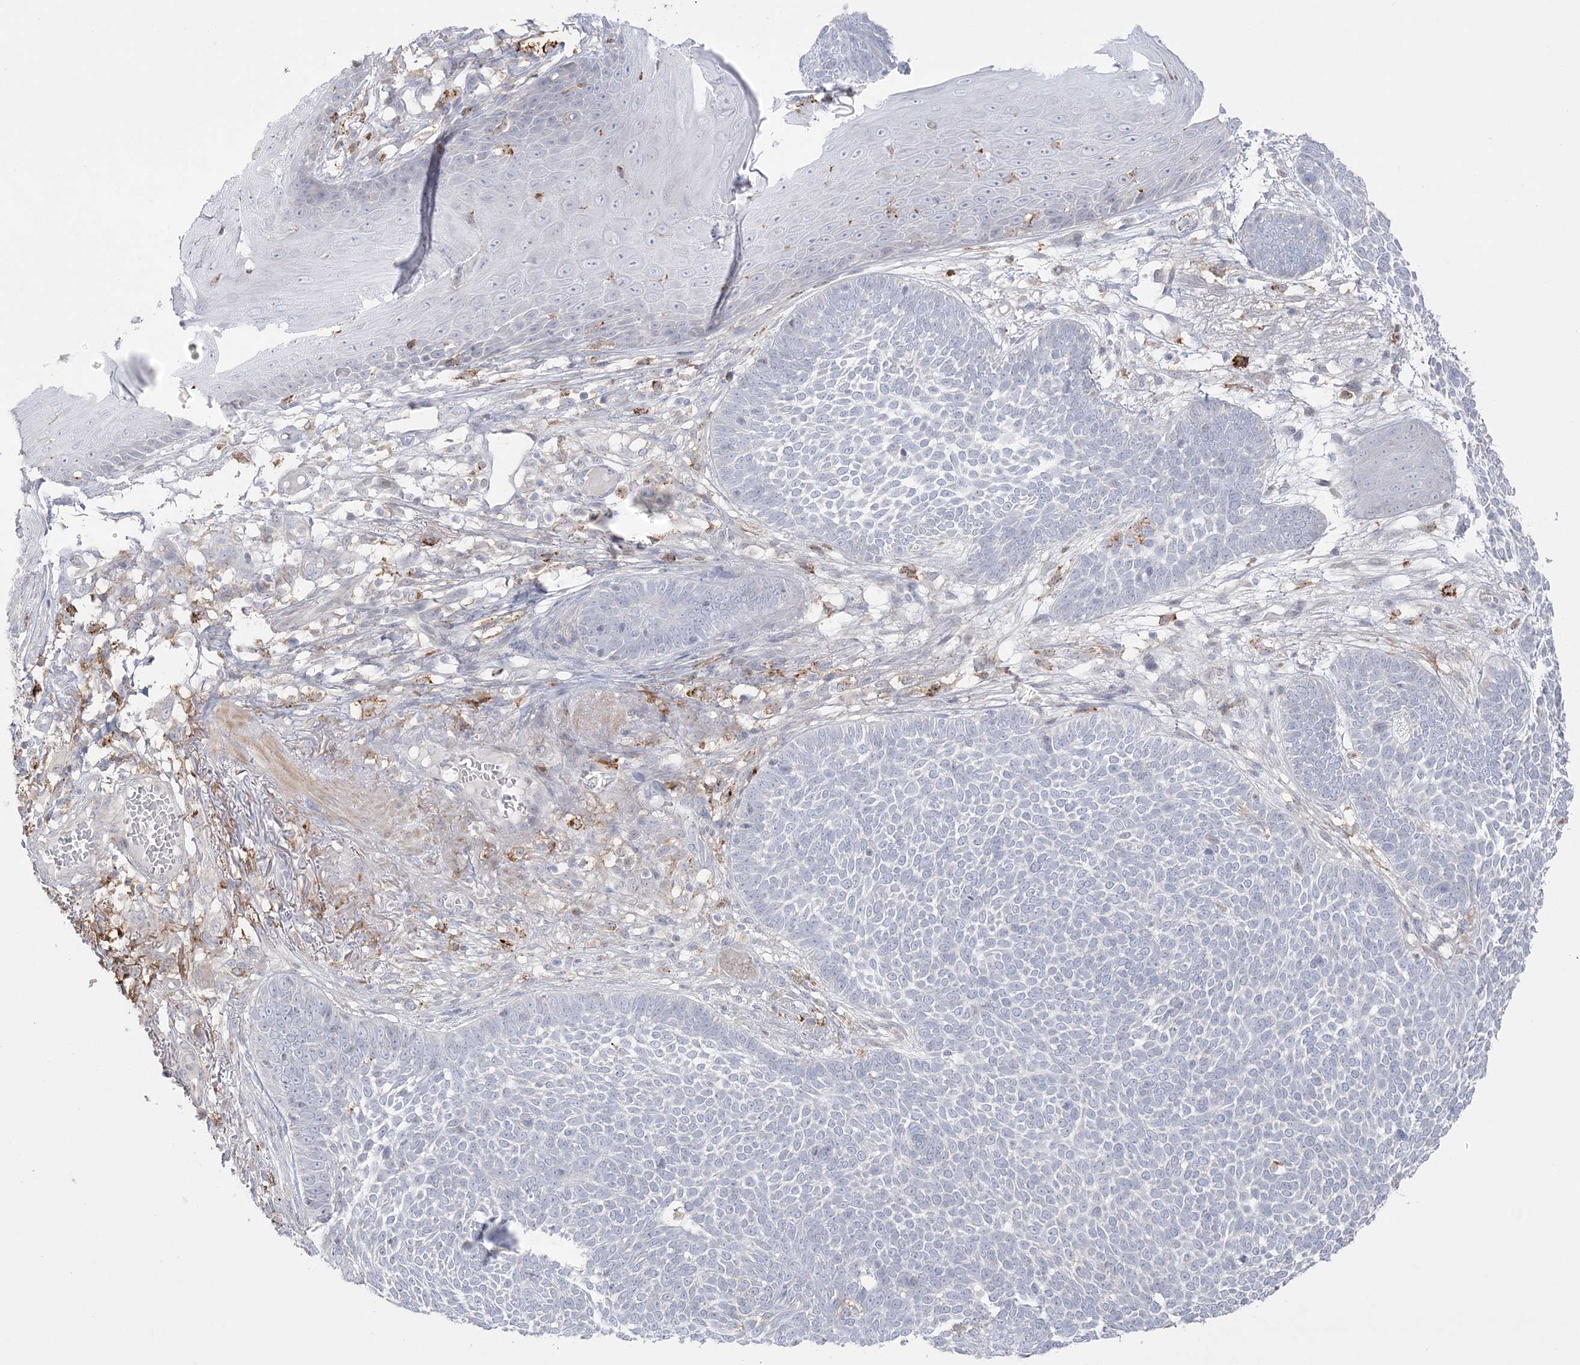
{"staining": {"intensity": "negative", "quantity": "none", "location": "none"}, "tissue": "skin cancer", "cell_type": "Tumor cells", "image_type": "cancer", "snomed": [{"axis": "morphology", "description": "Normal tissue, NOS"}, {"axis": "morphology", "description": "Basal cell carcinoma"}, {"axis": "topography", "description": "Skin"}], "caption": "A micrograph of human basal cell carcinoma (skin) is negative for staining in tumor cells.", "gene": "HAAO", "patient": {"sex": "male", "age": 64}}